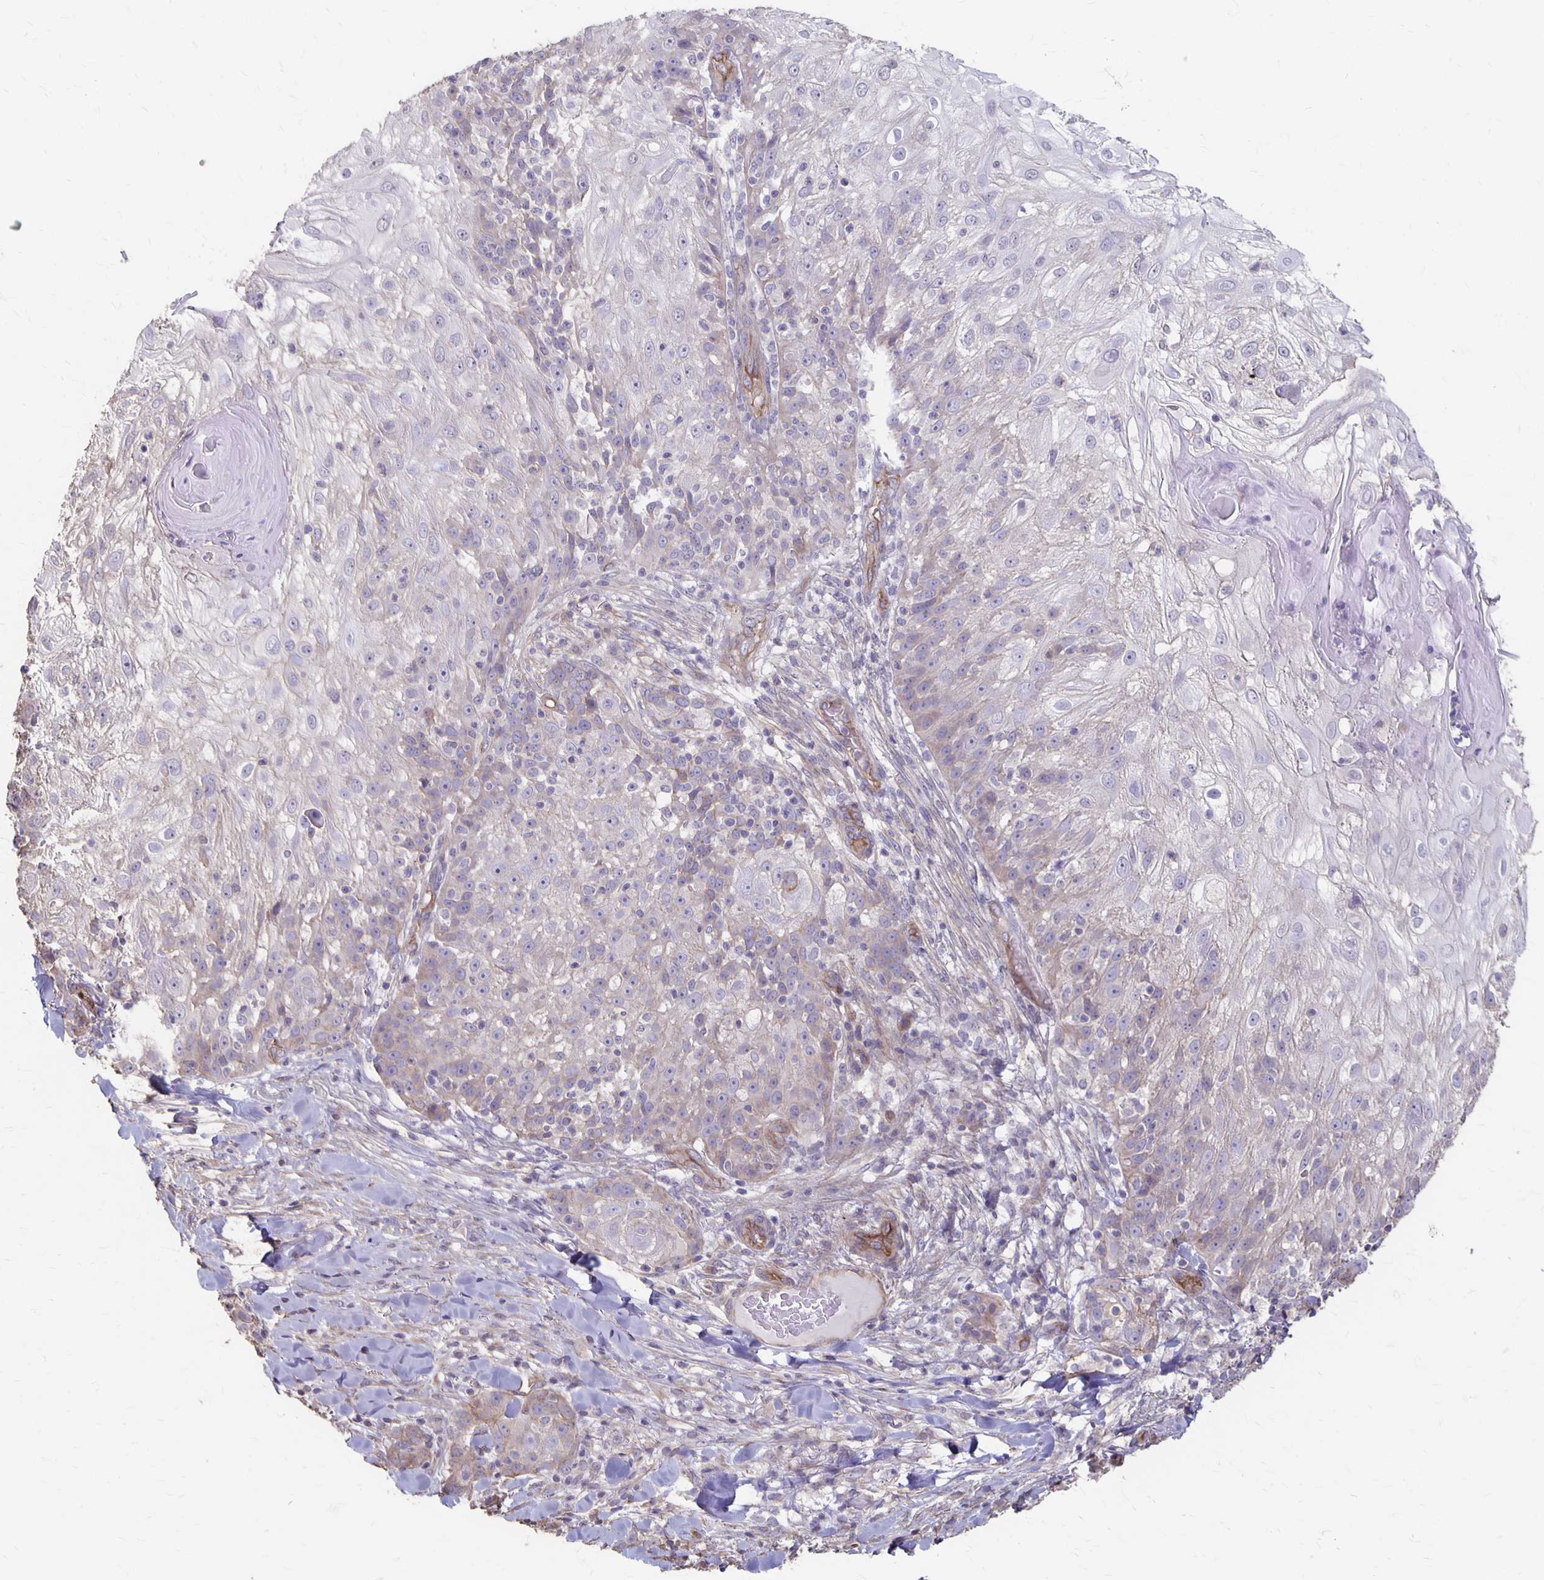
{"staining": {"intensity": "negative", "quantity": "none", "location": "none"}, "tissue": "skin cancer", "cell_type": "Tumor cells", "image_type": "cancer", "snomed": [{"axis": "morphology", "description": "Normal tissue, NOS"}, {"axis": "morphology", "description": "Squamous cell carcinoma, NOS"}, {"axis": "topography", "description": "Skin"}], "caption": "Immunohistochemical staining of squamous cell carcinoma (skin) demonstrates no significant positivity in tumor cells.", "gene": "PPP1R3E", "patient": {"sex": "female", "age": 83}}